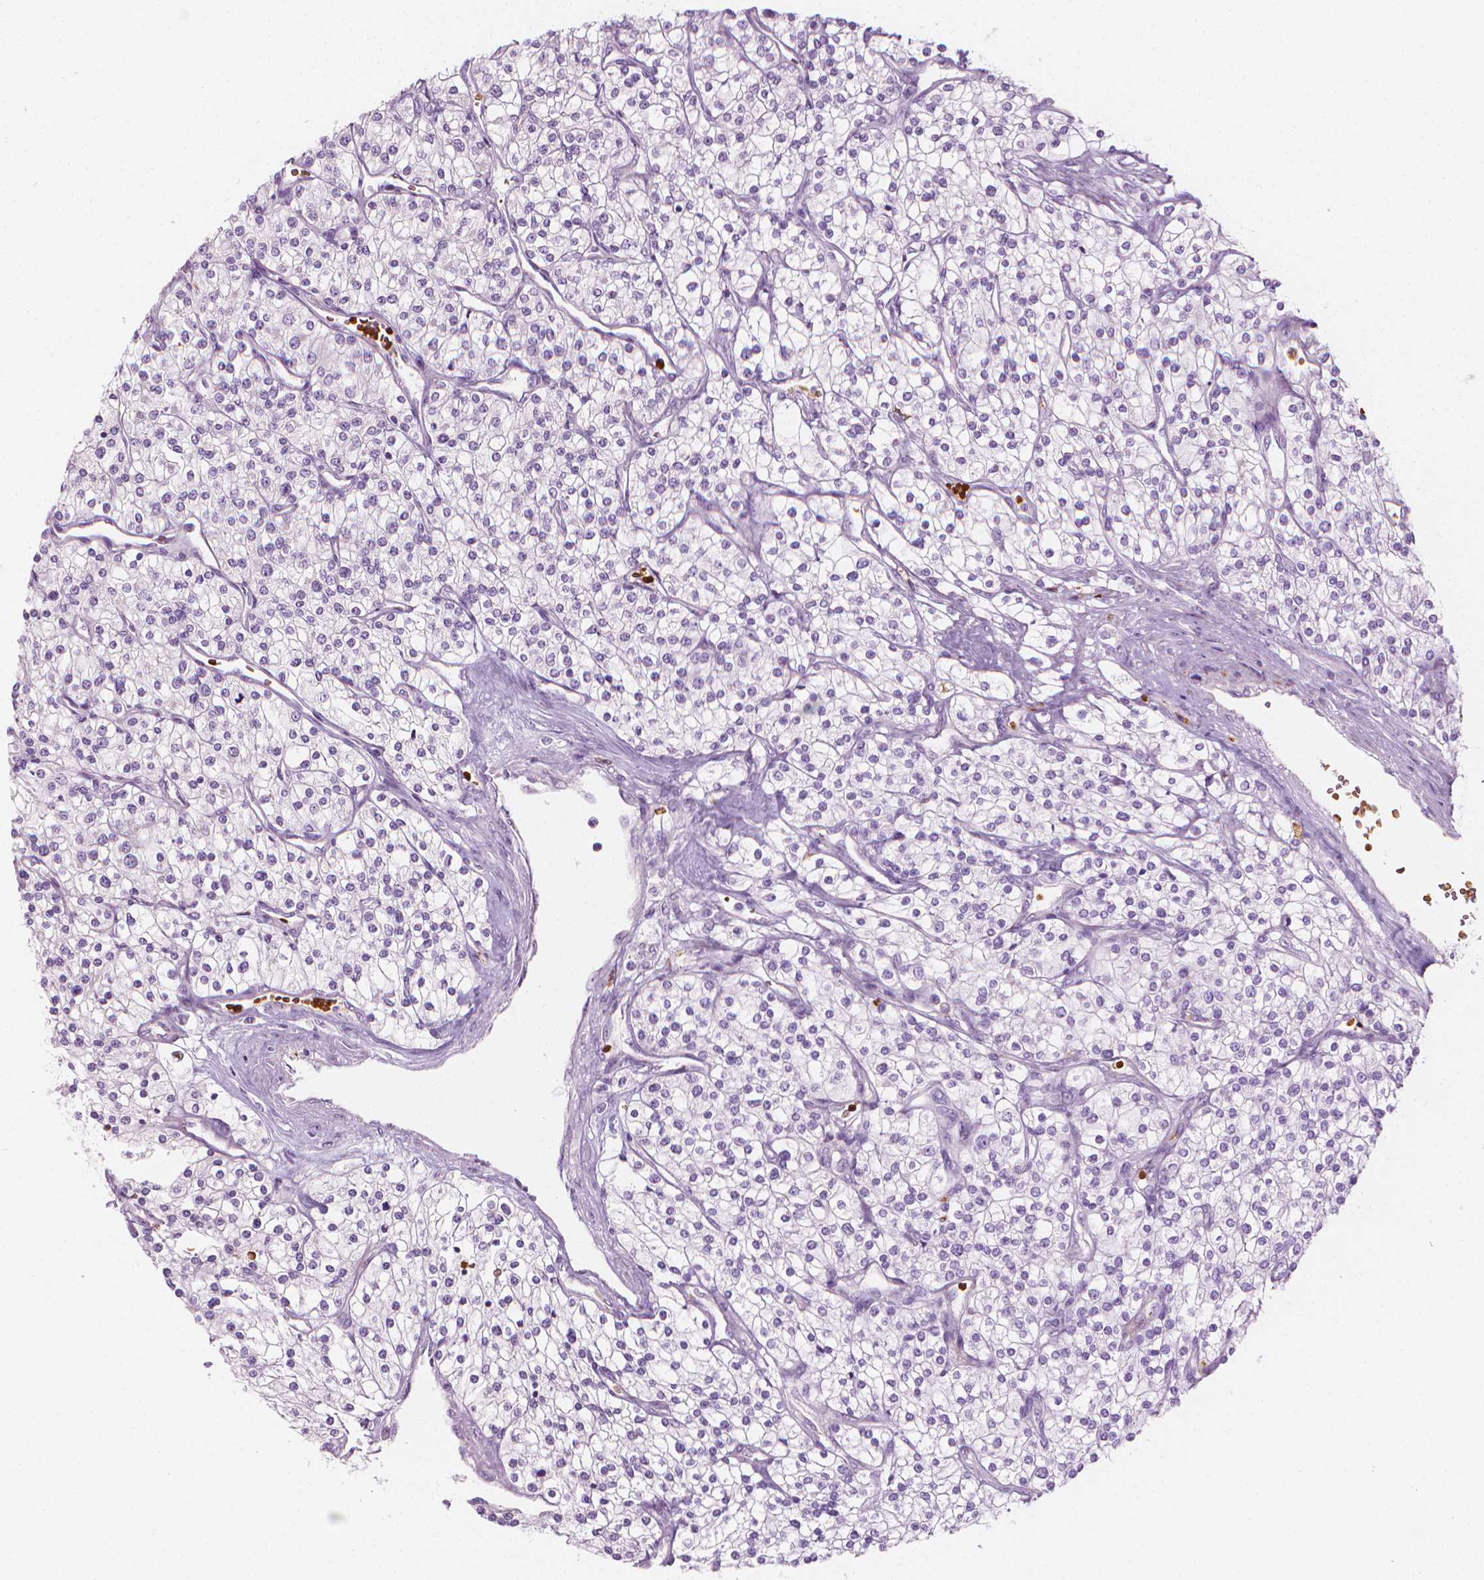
{"staining": {"intensity": "negative", "quantity": "none", "location": "none"}, "tissue": "renal cancer", "cell_type": "Tumor cells", "image_type": "cancer", "snomed": [{"axis": "morphology", "description": "Adenocarcinoma, NOS"}, {"axis": "topography", "description": "Kidney"}], "caption": "A micrograph of human renal cancer (adenocarcinoma) is negative for staining in tumor cells.", "gene": "CES1", "patient": {"sex": "male", "age": 80}}